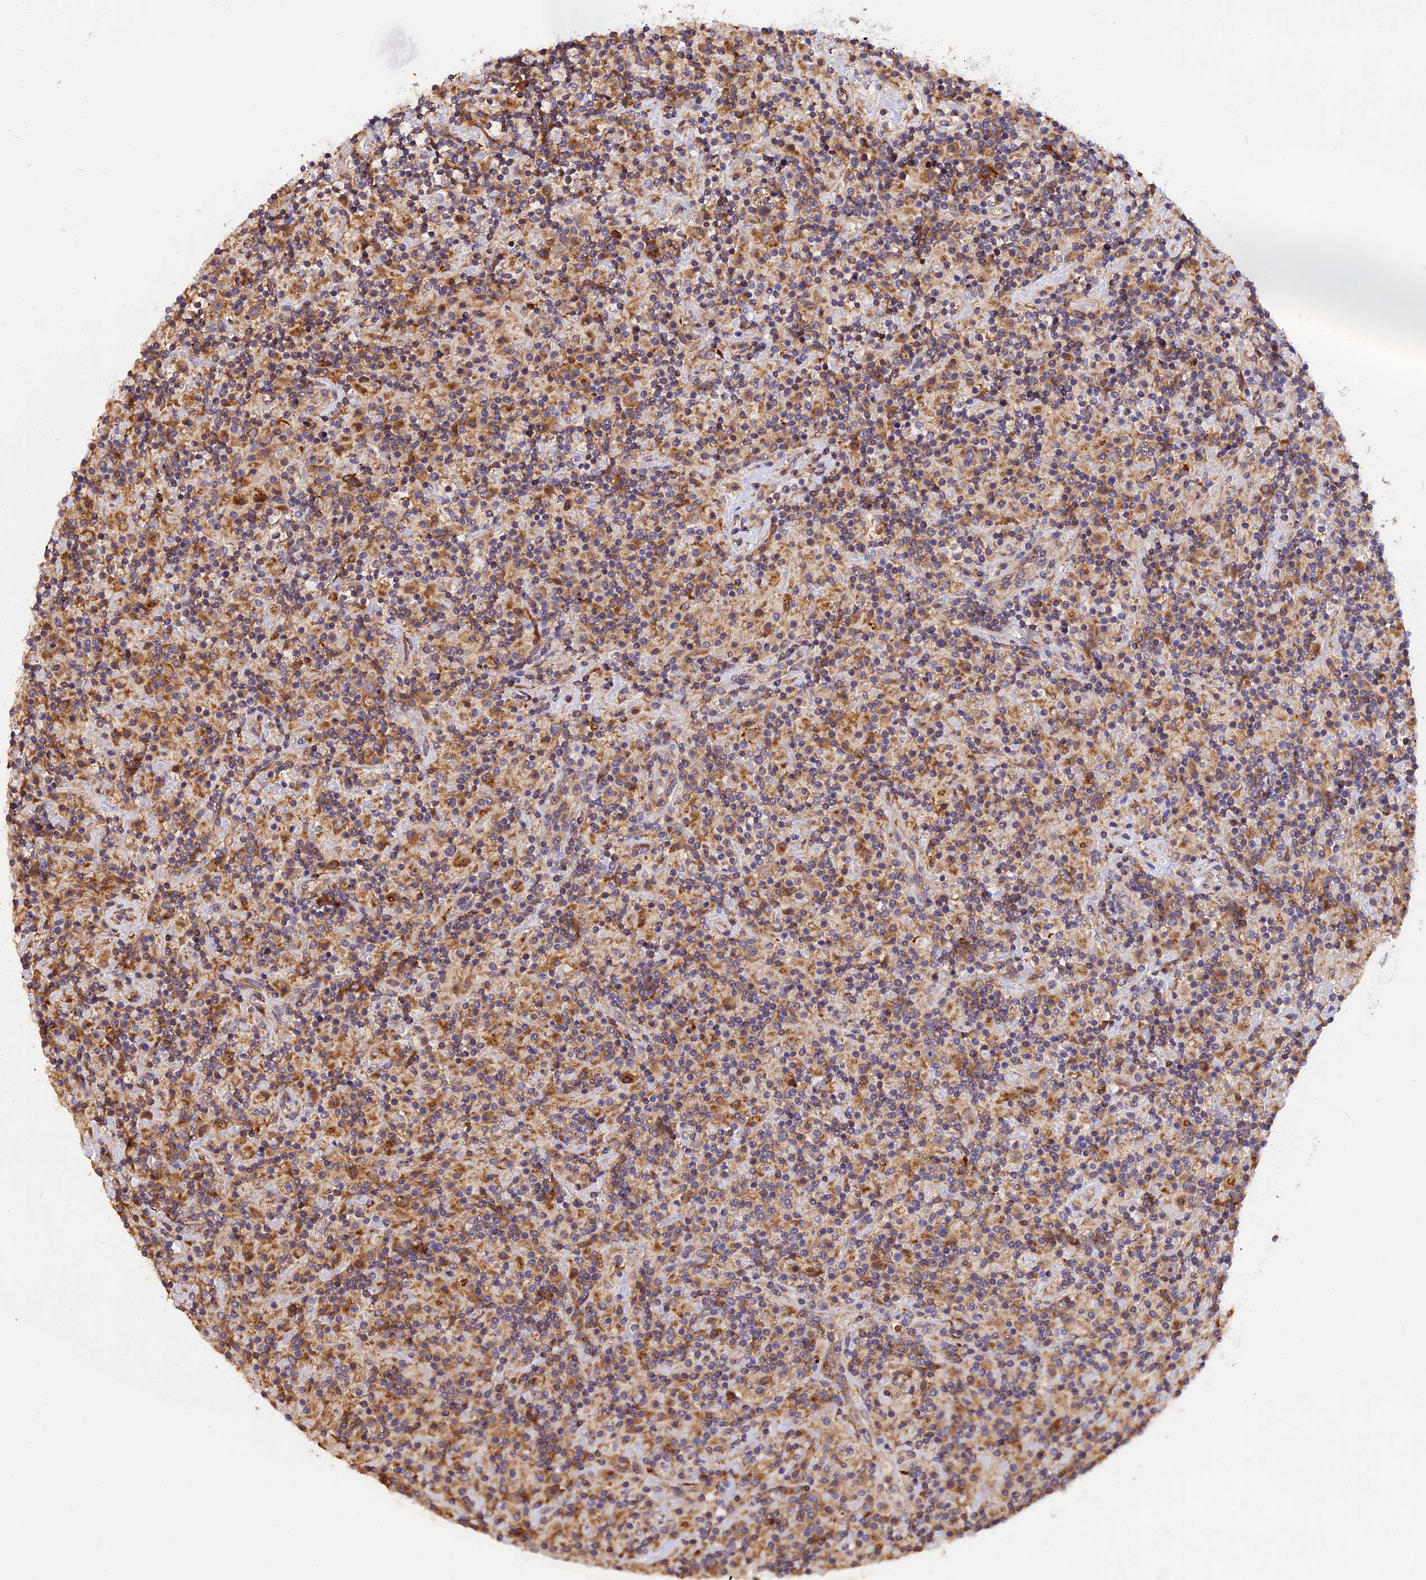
{"staining": {"intensity": "moderate", "quantity": ">75%", "location": "cytoplasmic/membranous"}, "tissue": "lymphoma", "cell_type": "Tumor cells", "image_type": "cancer", "snomed": [{"axis": "morphology", "description": "Hodgkin's disease, NOS"}, {"axis": "topography", "description": "Lymph node"}], "caption": "Immunohistochemistry micrograph of human lymphoma stained for a protein (brown), which displays medium levels of moderate cytoplasmic/membranous expression in approximately >75% of tumor cells.", "gene": "GNPTAB", "patient": {"sex": "male", "age": 70}}